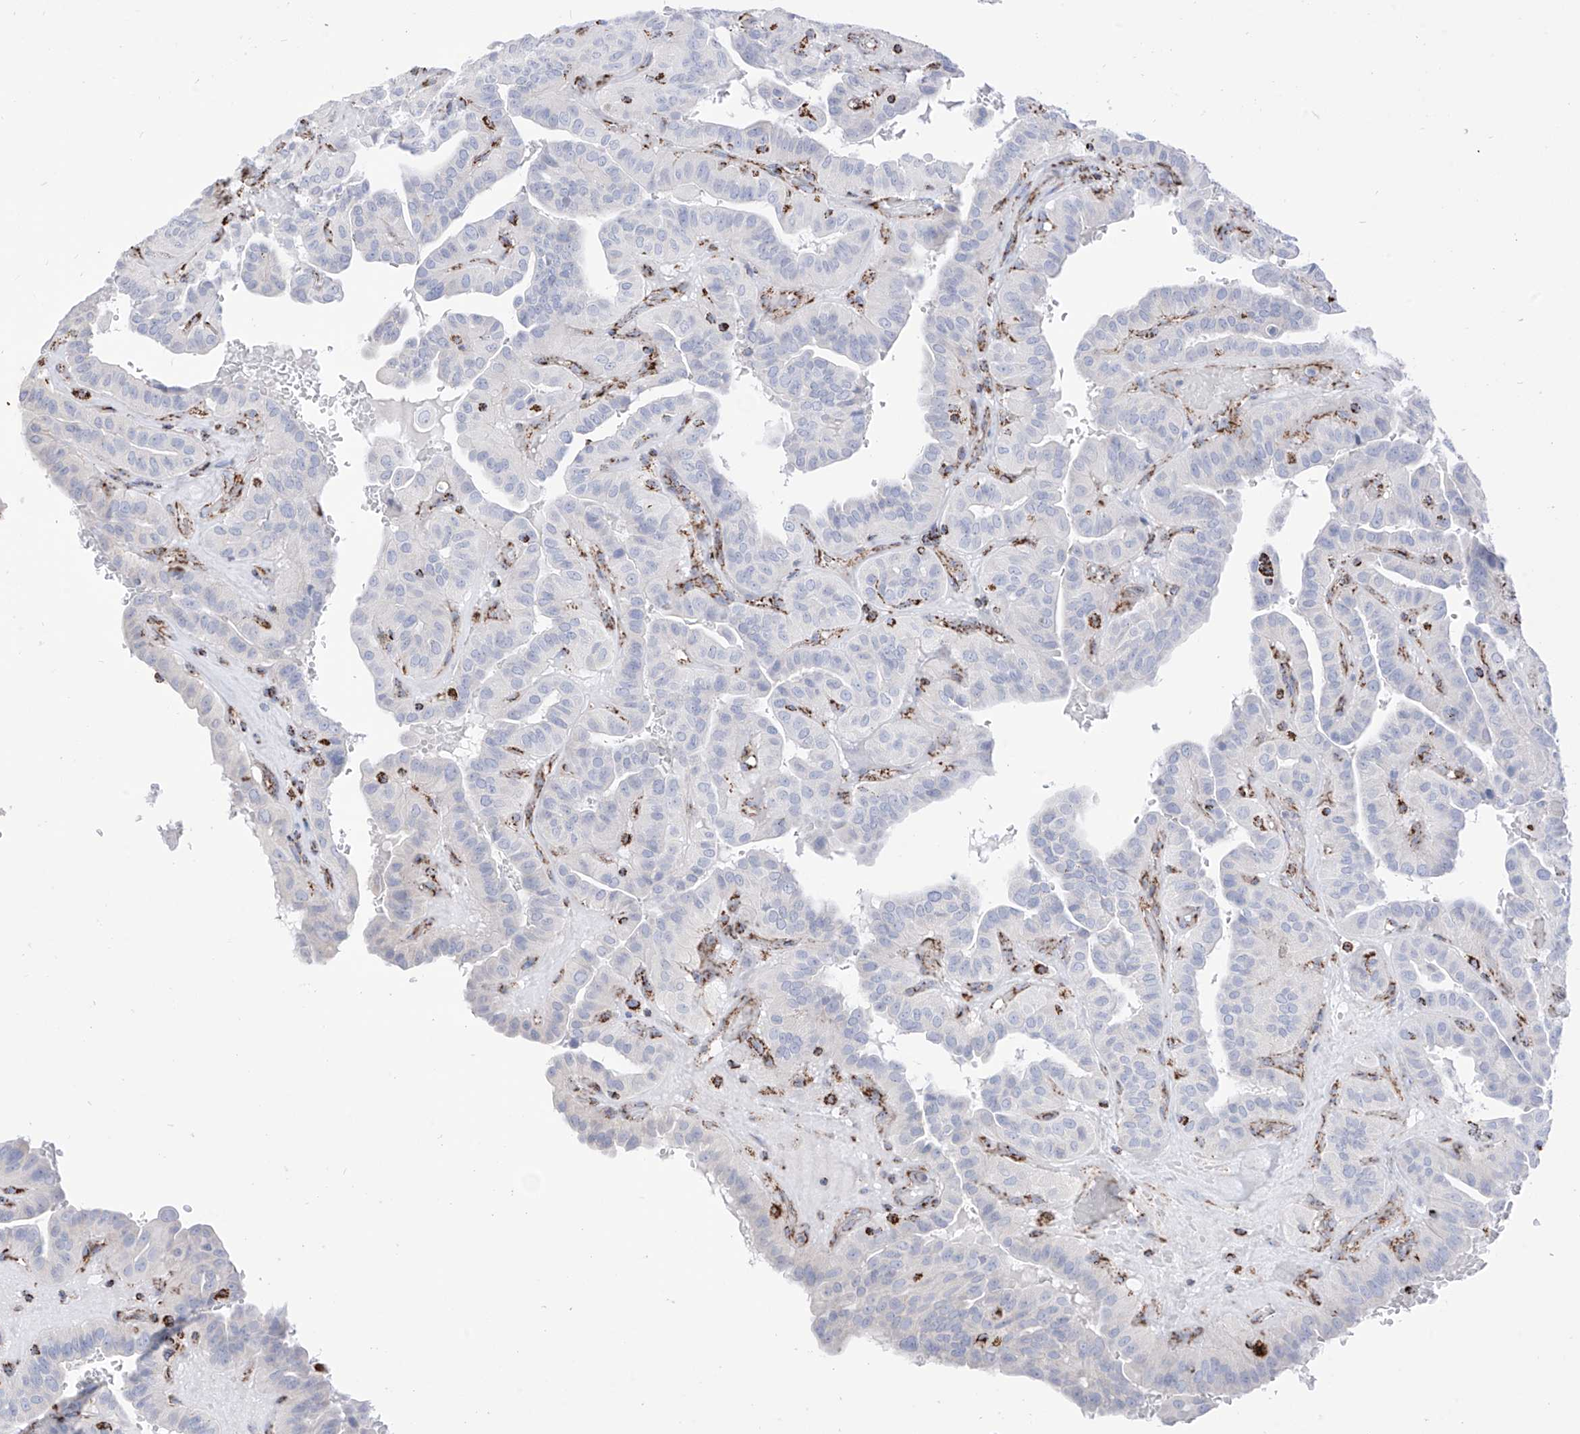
{"staining": {"intensity": "strong", "quantity": "<25%", "location": "cytoplasmic/membranous"}, "tissue": "thyroid cancer", "cell_type": "Tumor cells", "image_type": "cancer", "snomed": [{"axis": "morphology", "description": "Papillary adenocarcinoma, NOS"}, {"axis": "topography", "description": "Thyroid gland"}], "caption": "High-power microscopy captured an immunohistochemistry photomicrograph of thyroid papillary adenocarcinoma, revealing strong cytoplasmic/membranous expression in about <25% of tumor cells.", "gene": "COX5B", "patient": {"sex": "male", "age": 77}}